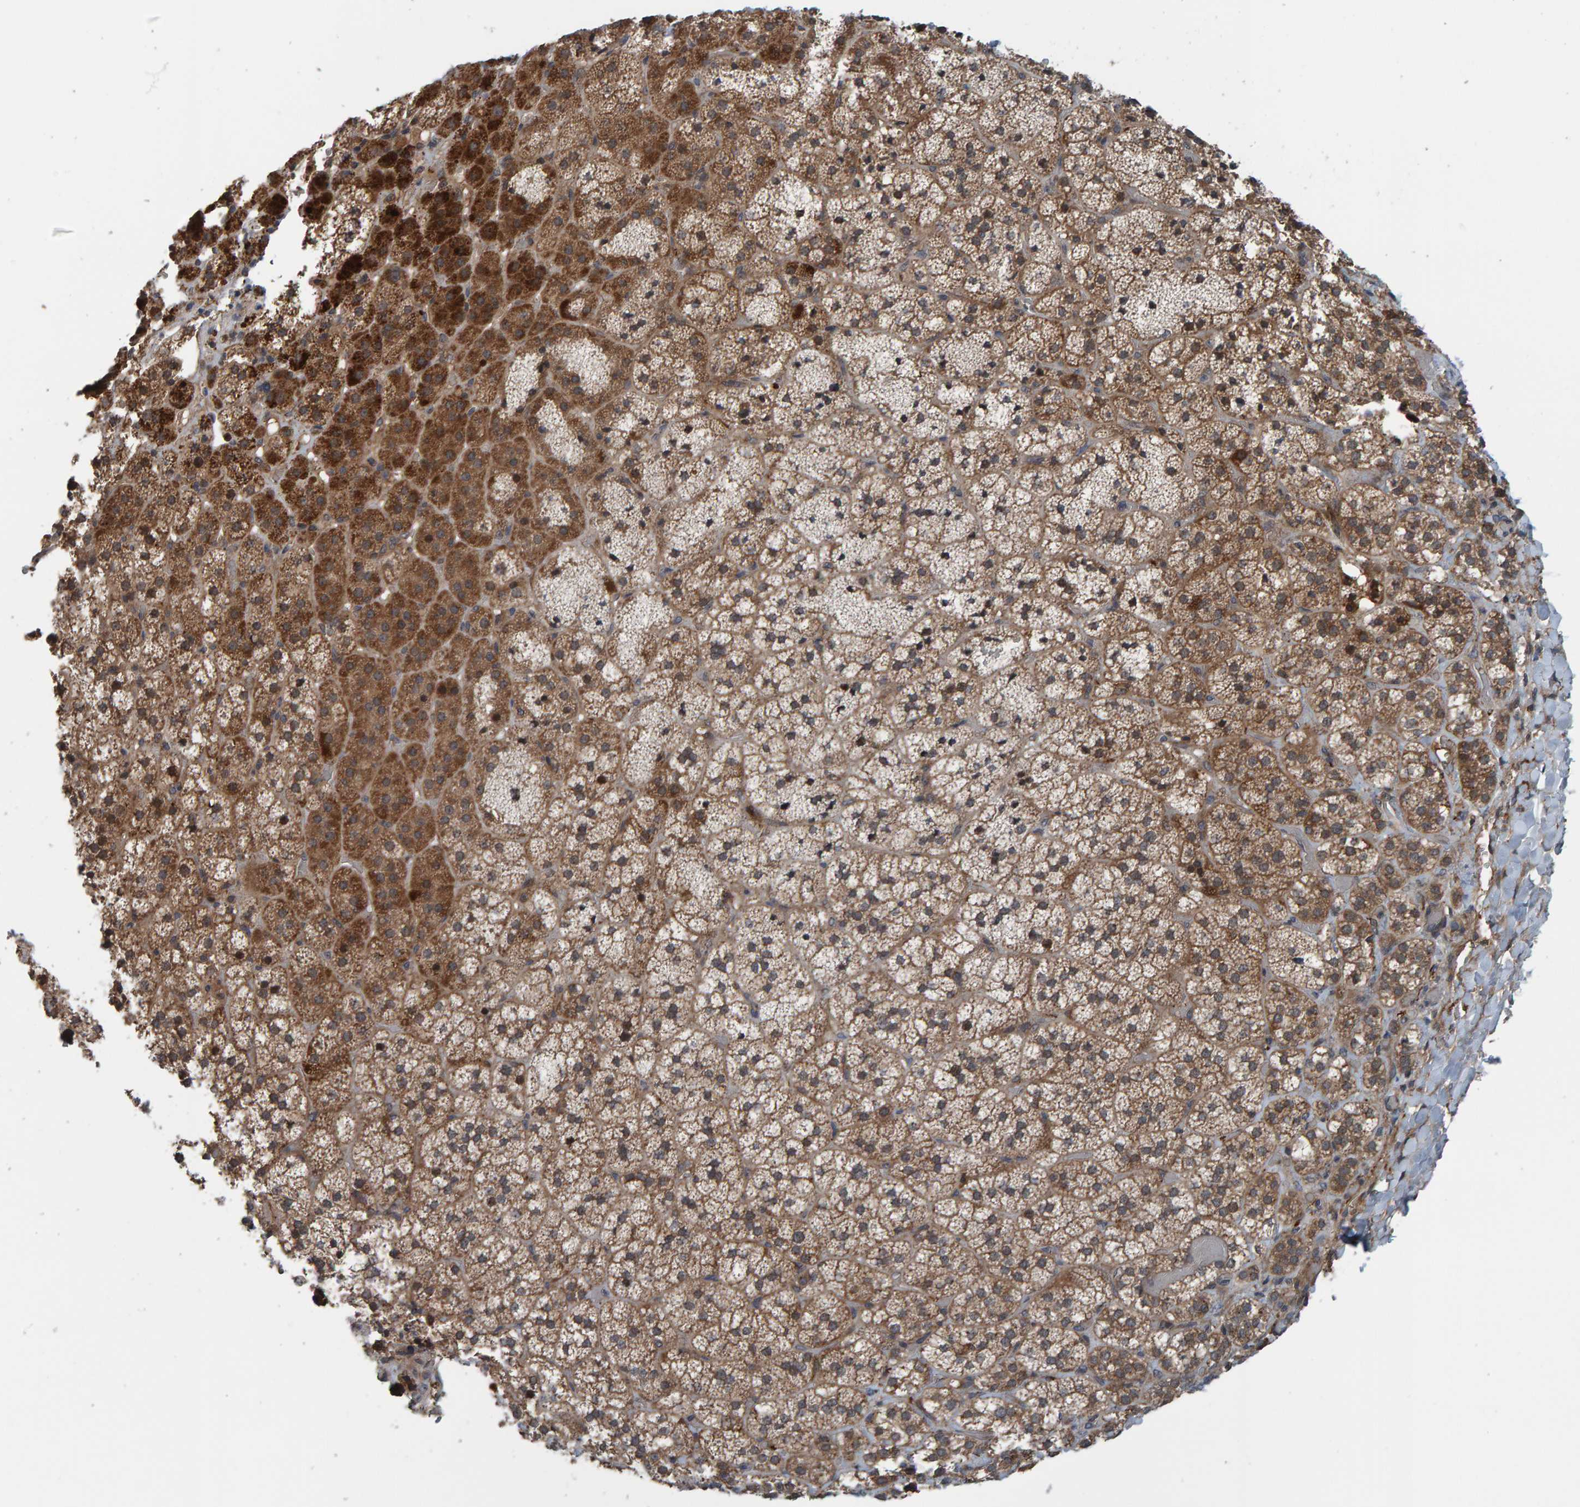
{"staining": {"intensity": "moderate", "quantity": ">75%", "location": "cytoplasmic/membranous"}, "tissue": "adrenal gland", "cell_type": "Glandular cells", "image_type": "normal", "snomed": [{"axis": "morphology", "description": "Normal tissue, NOS"}, {"axis": "topography", "description": "Adrenal gland"}], "caption": "An immunohistochemistry (IHC) histopathology image of normal tissue is shown. Protein staining in brown shows moderate cytoplasmic/membranous positivity in adrenal gland within glandular cells.", "gene": "CUEDC1", "patient": {"sex": "female", "age": 44}}